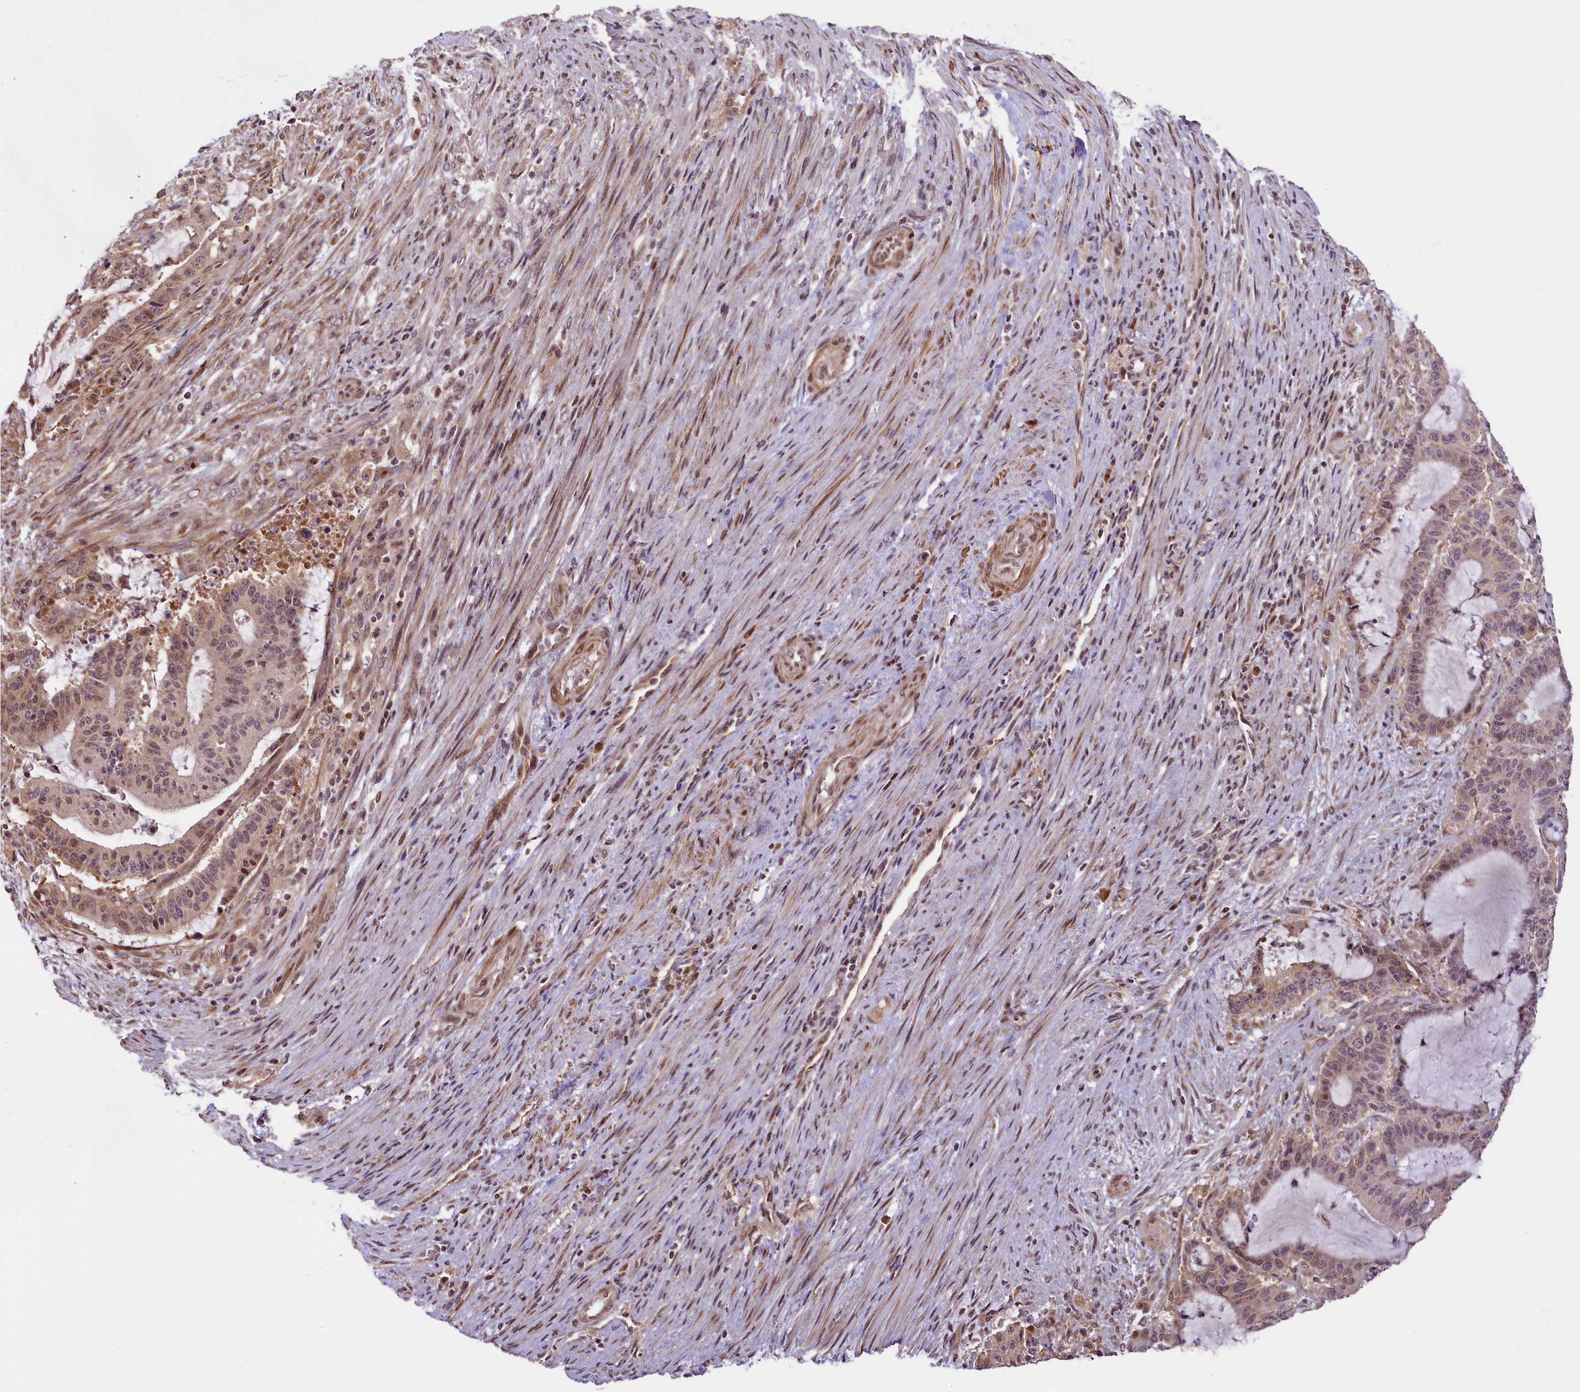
{"staining": {"intensity": "weak", "quantity": "25%-75%", "location": "cytoplasmic/membranous"}, "tissue": "liver cancer", "cell_type": "Tumor cells", "image_type": "cancer", "snomed": [{"axis": "morphology", "description": "Normal tissue, NOS"}, {"axis": "morphology", "description": "Cholangiocarcinoma"}, {"axis": "topography", "description": "Liver"}, {"axis": "topography", "description": "Peripheral nerve tissue"}], "caption": "Tumor cells exhibit low levels of weak cytoplasmic/membranous expression in about 25%-75% of cells in human cholangiocarcinoma (liver).", "gene": "RBBP8", "patient": {"sex": "female", "age": 73}}